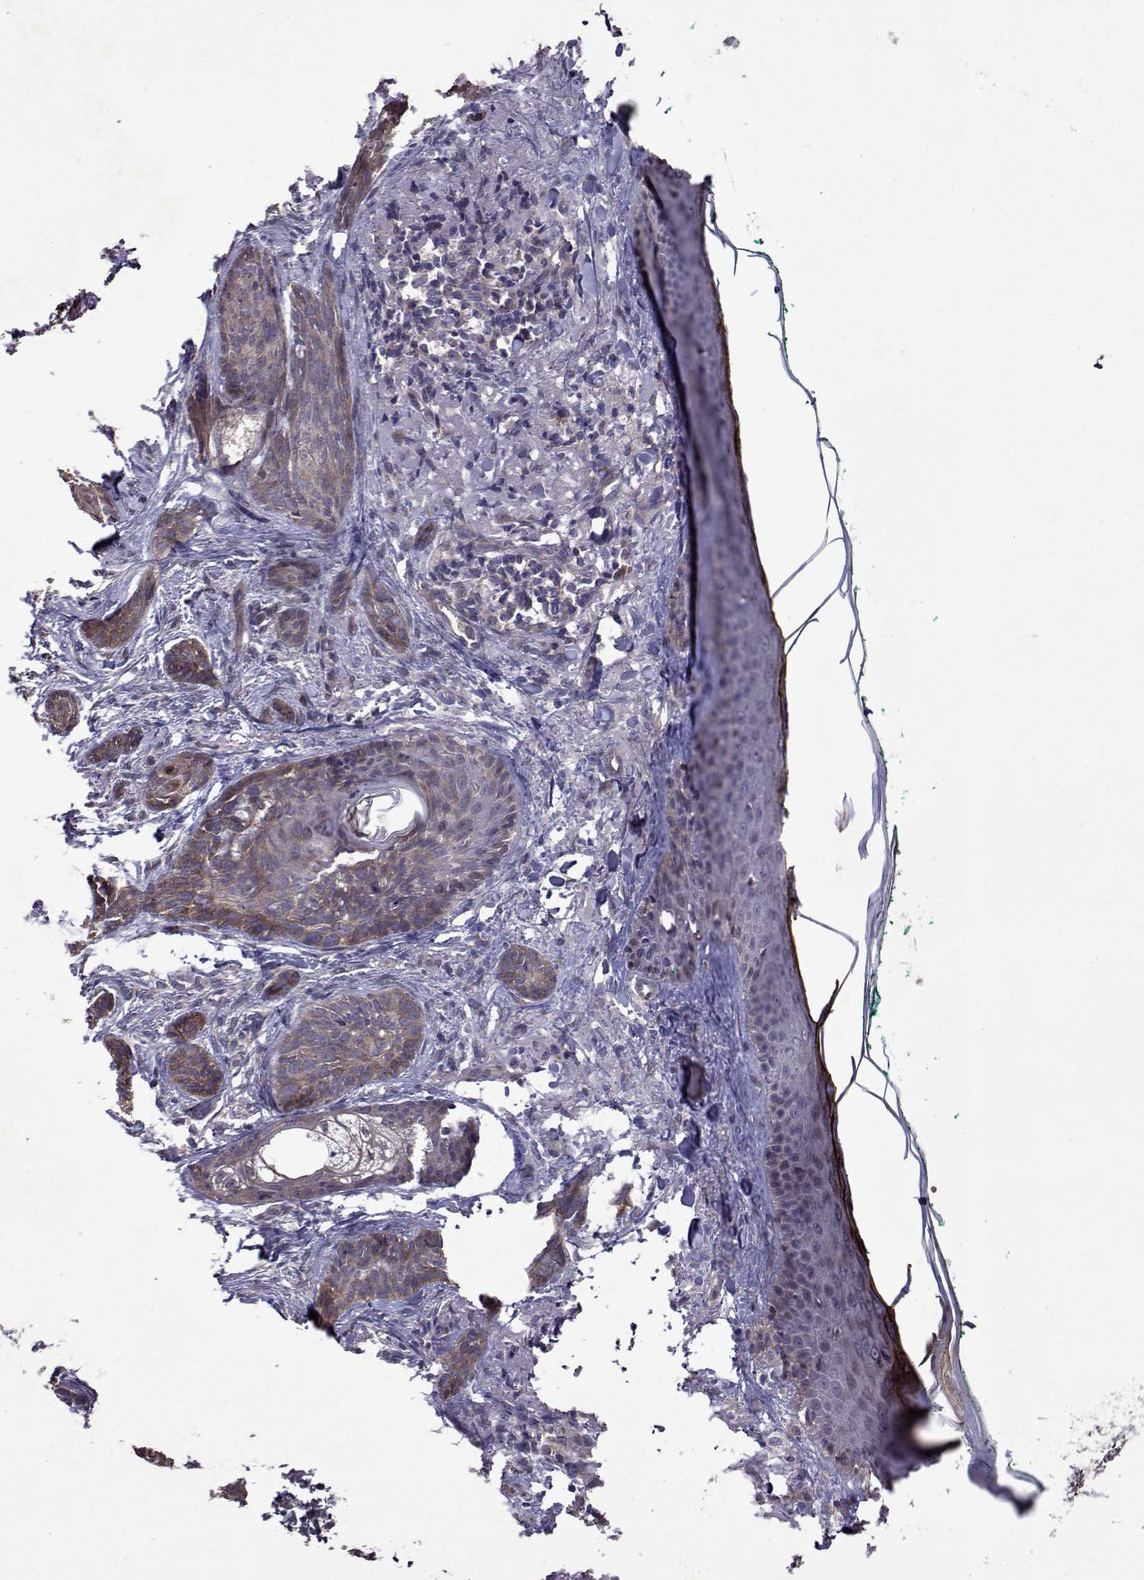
{"staining": {"intensity": "weak", "quantity": ">75%", "location": "cytoplasmic/membranous"}, "tissue": "skin cancer", "cell_type": "Tumor cells", "image_type": "cancer", "snomed": [{"axis": "morphology", "description": "Basal cell carcinoma"}, {"axis": "topography", "description": "Skin"}], "caption": "This is an image of immunohistochemistry staining of skin basal cell carcinoma, which shows weak staining in the cytoplasmic/membranous of tumor cells.", "gene": "TARBP2", "patient": {"sex": "female", "age": 78}}